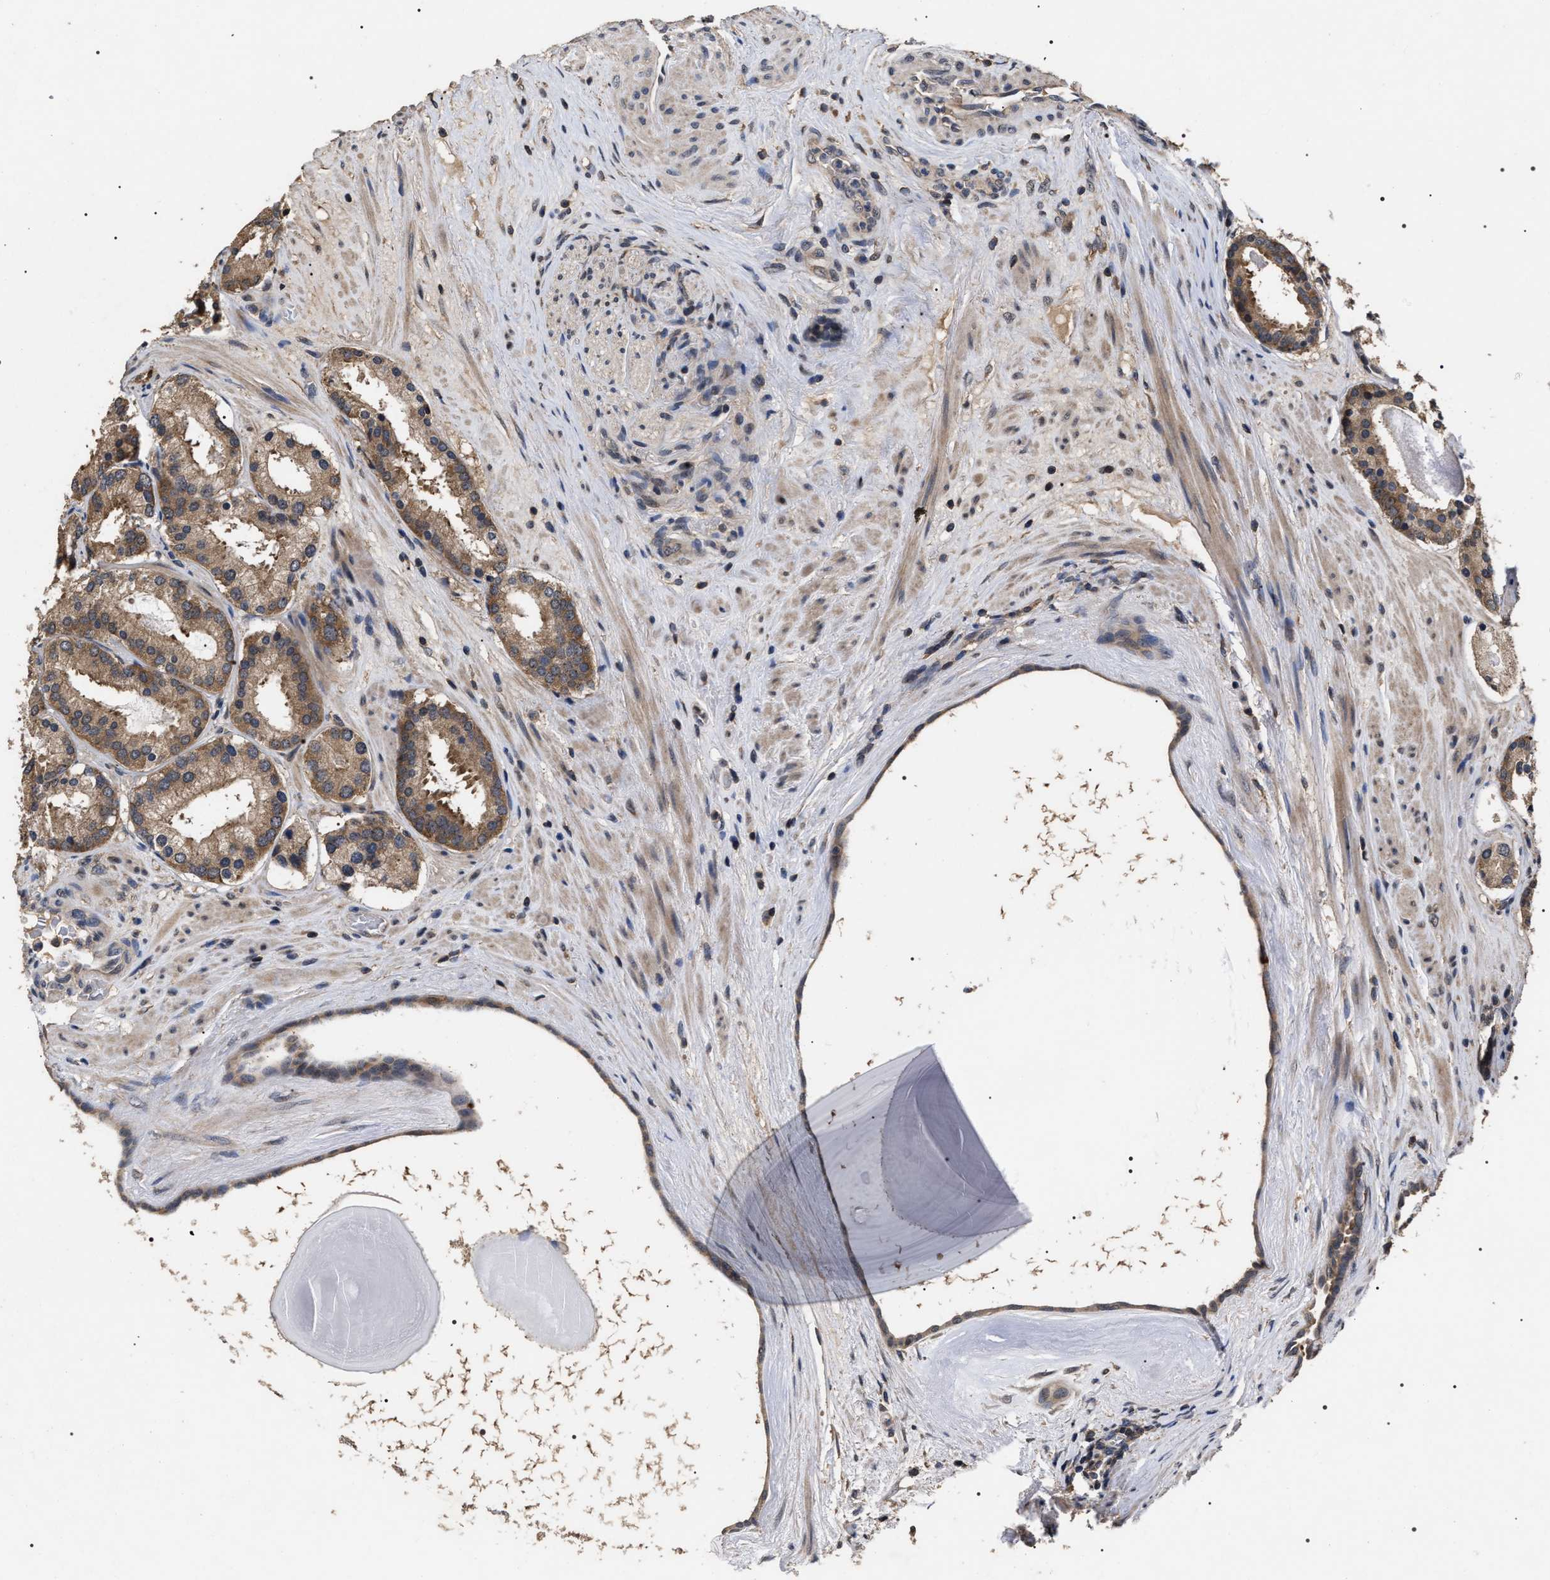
{"staining": {"intensity": "moderate", "quantity": ">75%", "location": "cytoplasmic/membranous"}, "tissue": "prostate cancer", "cell_type": "Tumor cells", "image_type": "cancer", "snomed": [{"axis": "morphology", "description": "Adenocarcinoma, Low grade"}, {"axis": "topography", "description": "Prostate"}], "caption": "A micrograph showing moderate cytoplasmic/membranous expression in approximately >75% of tumor cells in adenocarcinoma (low-grade) (prostate), as visualized by brown immunohistochemical staining.", "gene": "UPF3A", "patient": {"sex": "male", "age": 69}}